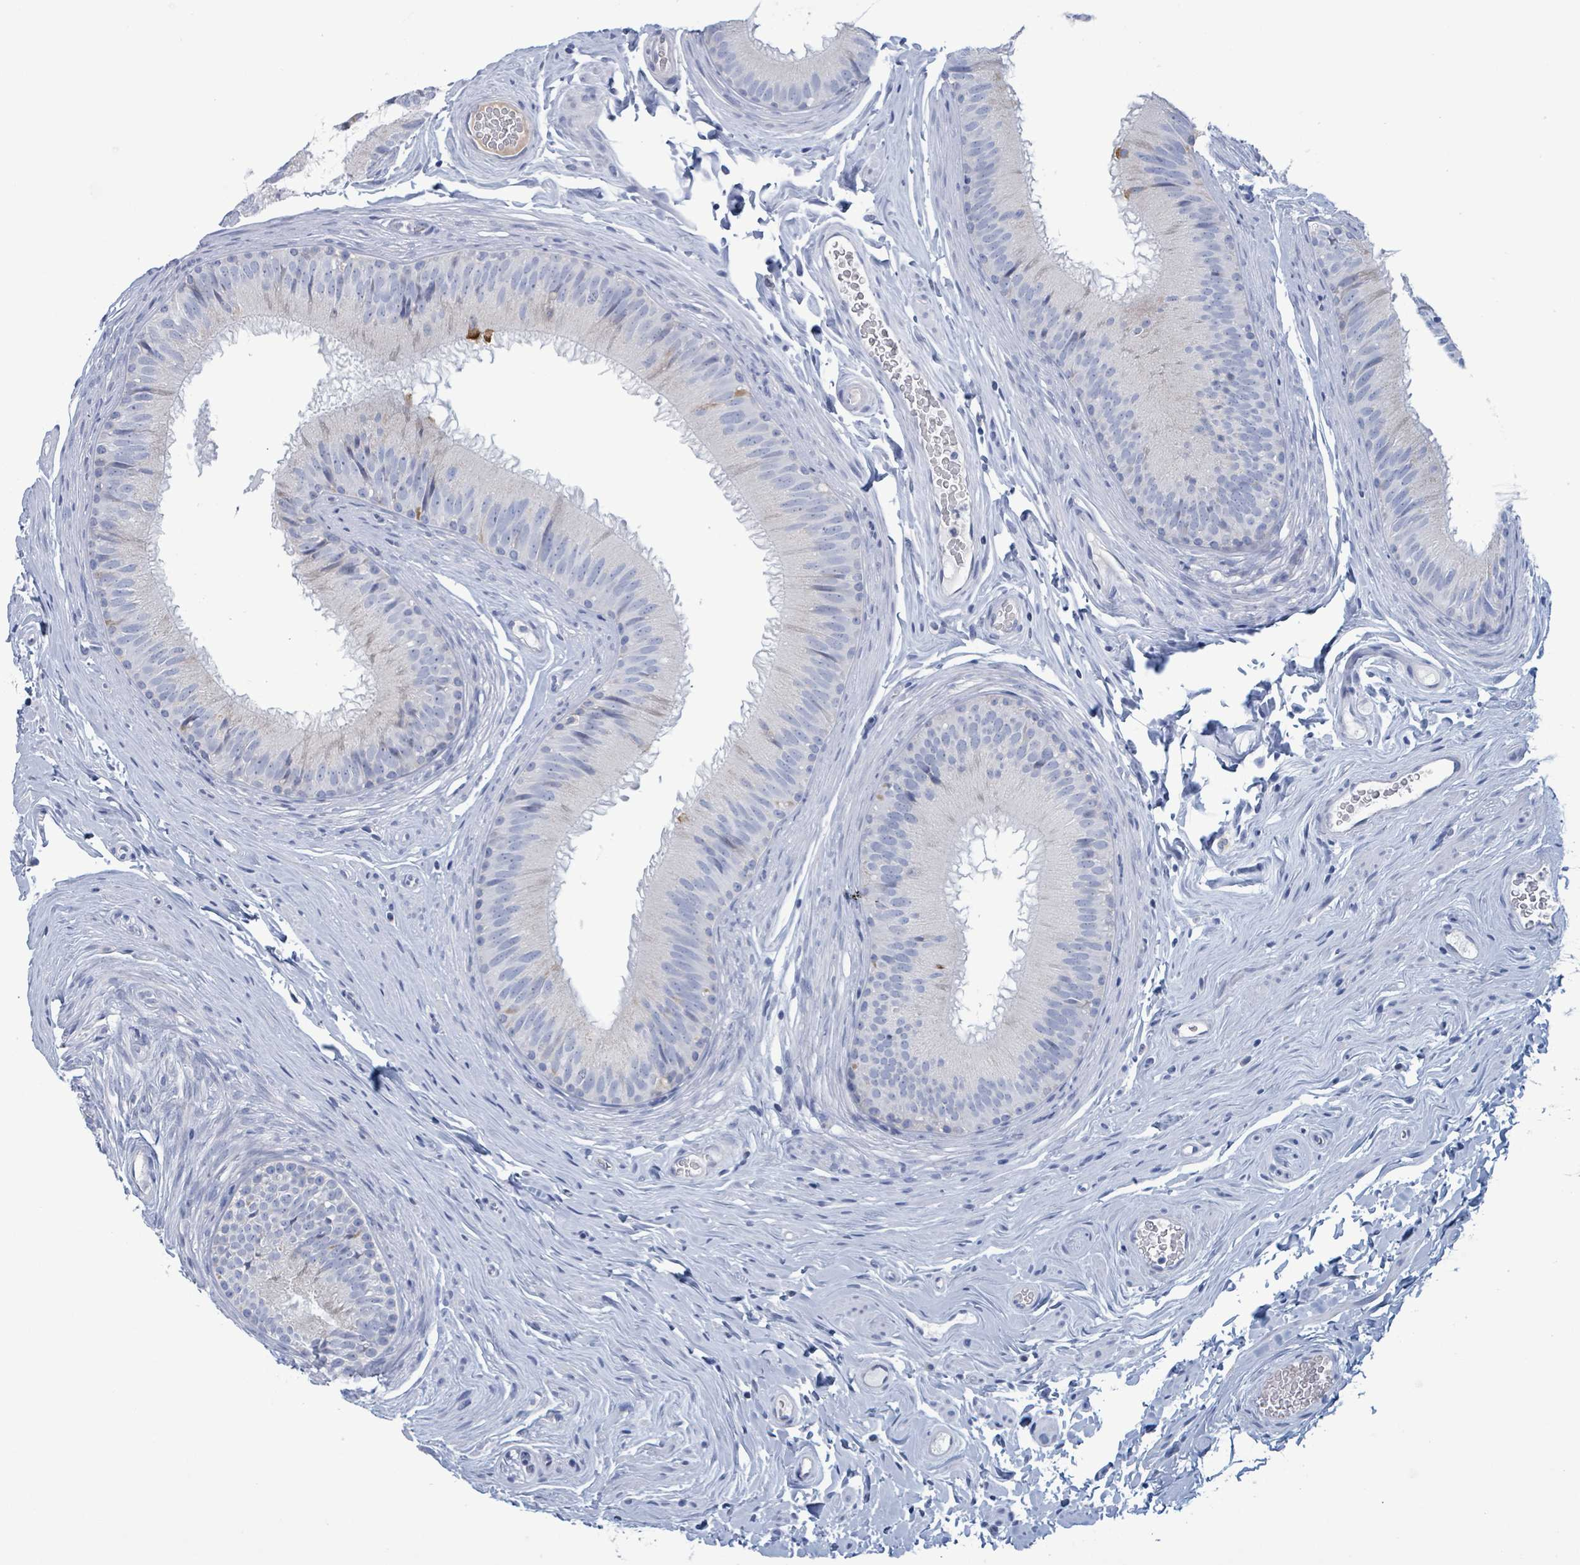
{"staining": {"intensity": "negative", "quantity": "none", "location": "none"}, "tissue": "epididymis", "cell_type": "Glandular cells", "image_type": "normal", "snomed": [{"axis": "morphology", "description": "Normal tissue, NOS"}, {"axis": "topography", "description": "Epididymis, spermatic cord, NOS"}], "caption": "Immunohistochemistry photomicrograph of unremarkable human epididymis stained for a protein (brown), which reveals no positivity in glandular cells.", "gene": "AKR1C4", "patient": {"sex": "male", "age": 25}}